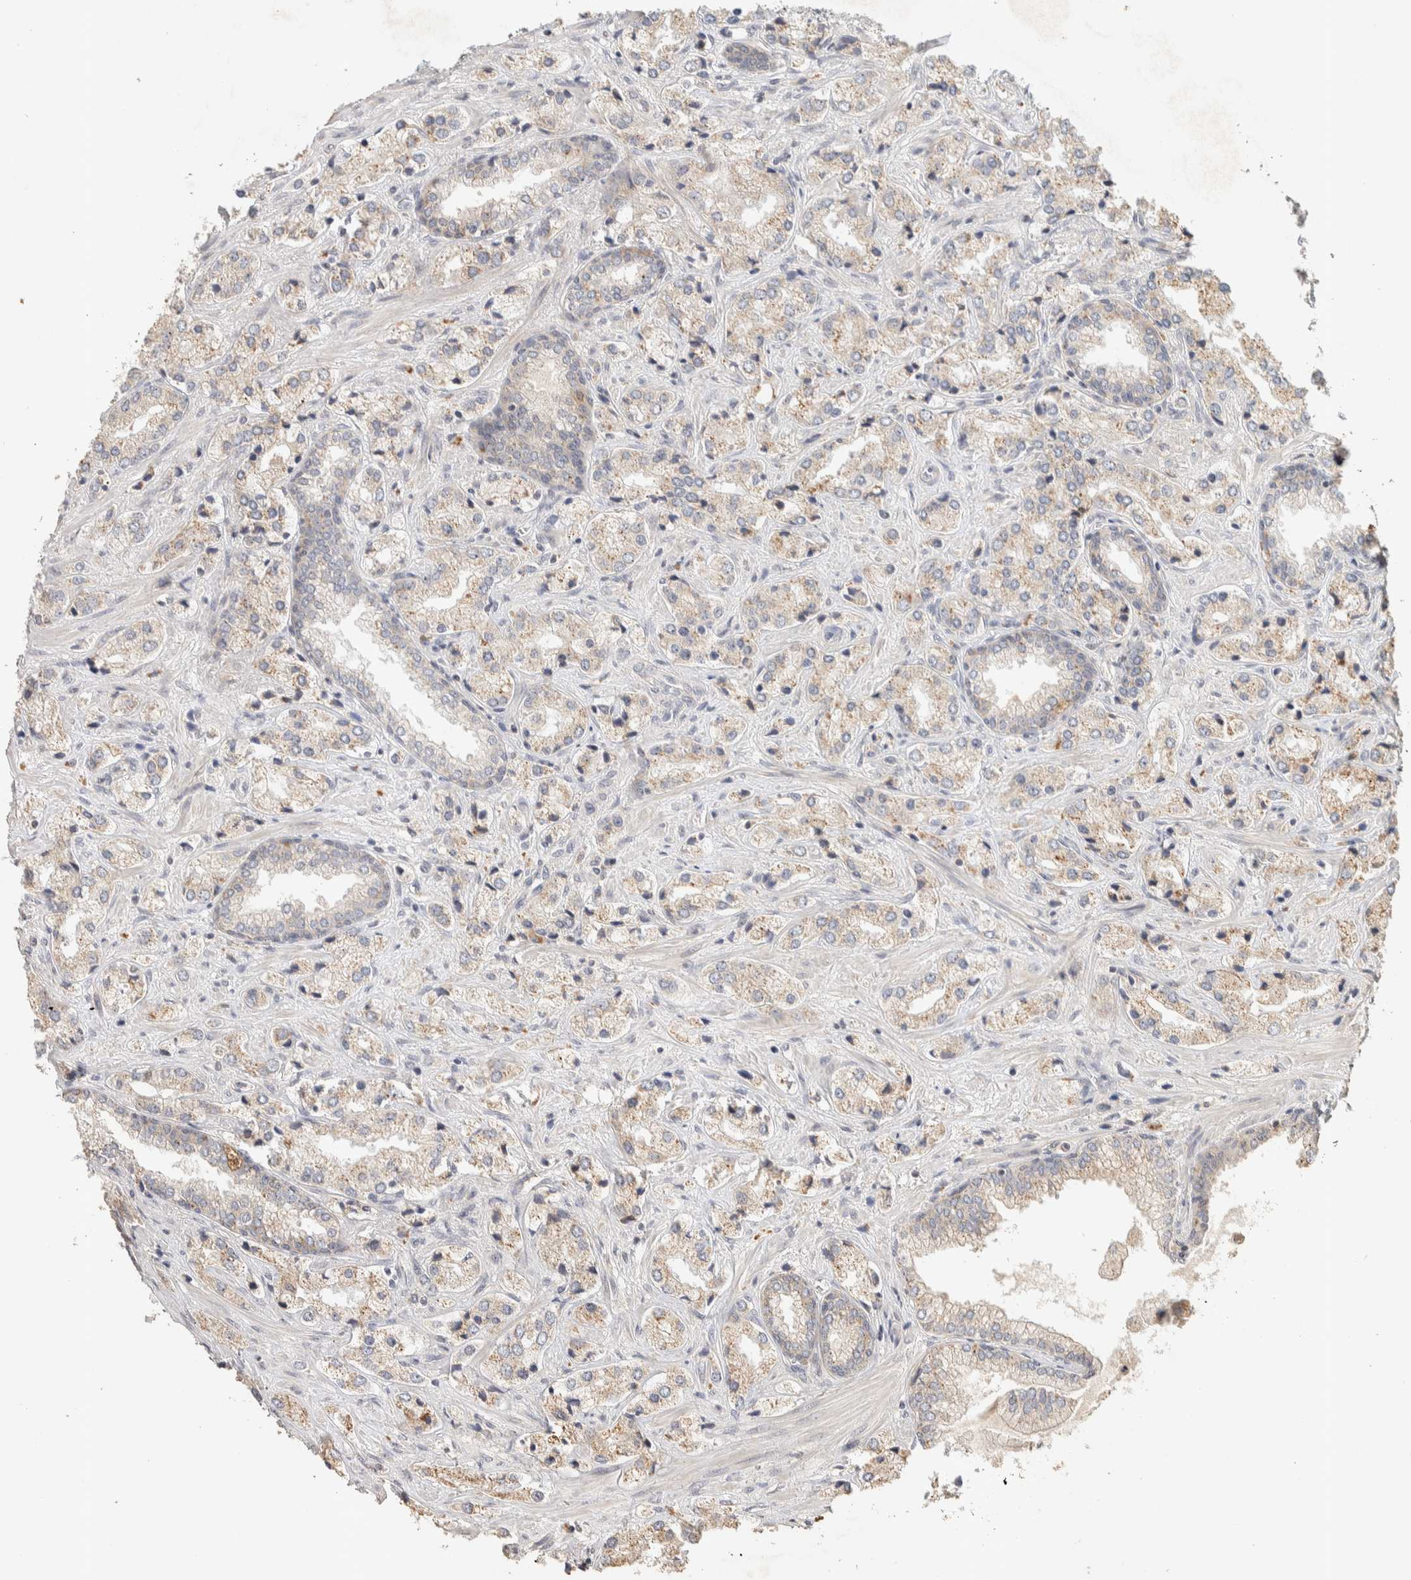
{"staining": {"intensity": "weak", "quantity": "25%-75%", "location": "cytoplasmic/membranous"}, "tissue": "prostate cancer", "cell_type": "Tumor cells", "image_type": "cancer", "snomed": [{"axis": "morphology", "description": "Adenocarcinoma, High grade"}, {"axis": "topography", "description": "Prostate"}], "caption": "Protein staining by immunohistochemistry demonstrates weak cytoplasmic/membranous expression in about 25%-75% of tumor cells in prostate cancer (high-grade adenocarcinoma).", "gene": "ITPA", "patient": {"sex": "male", "age": 66}}